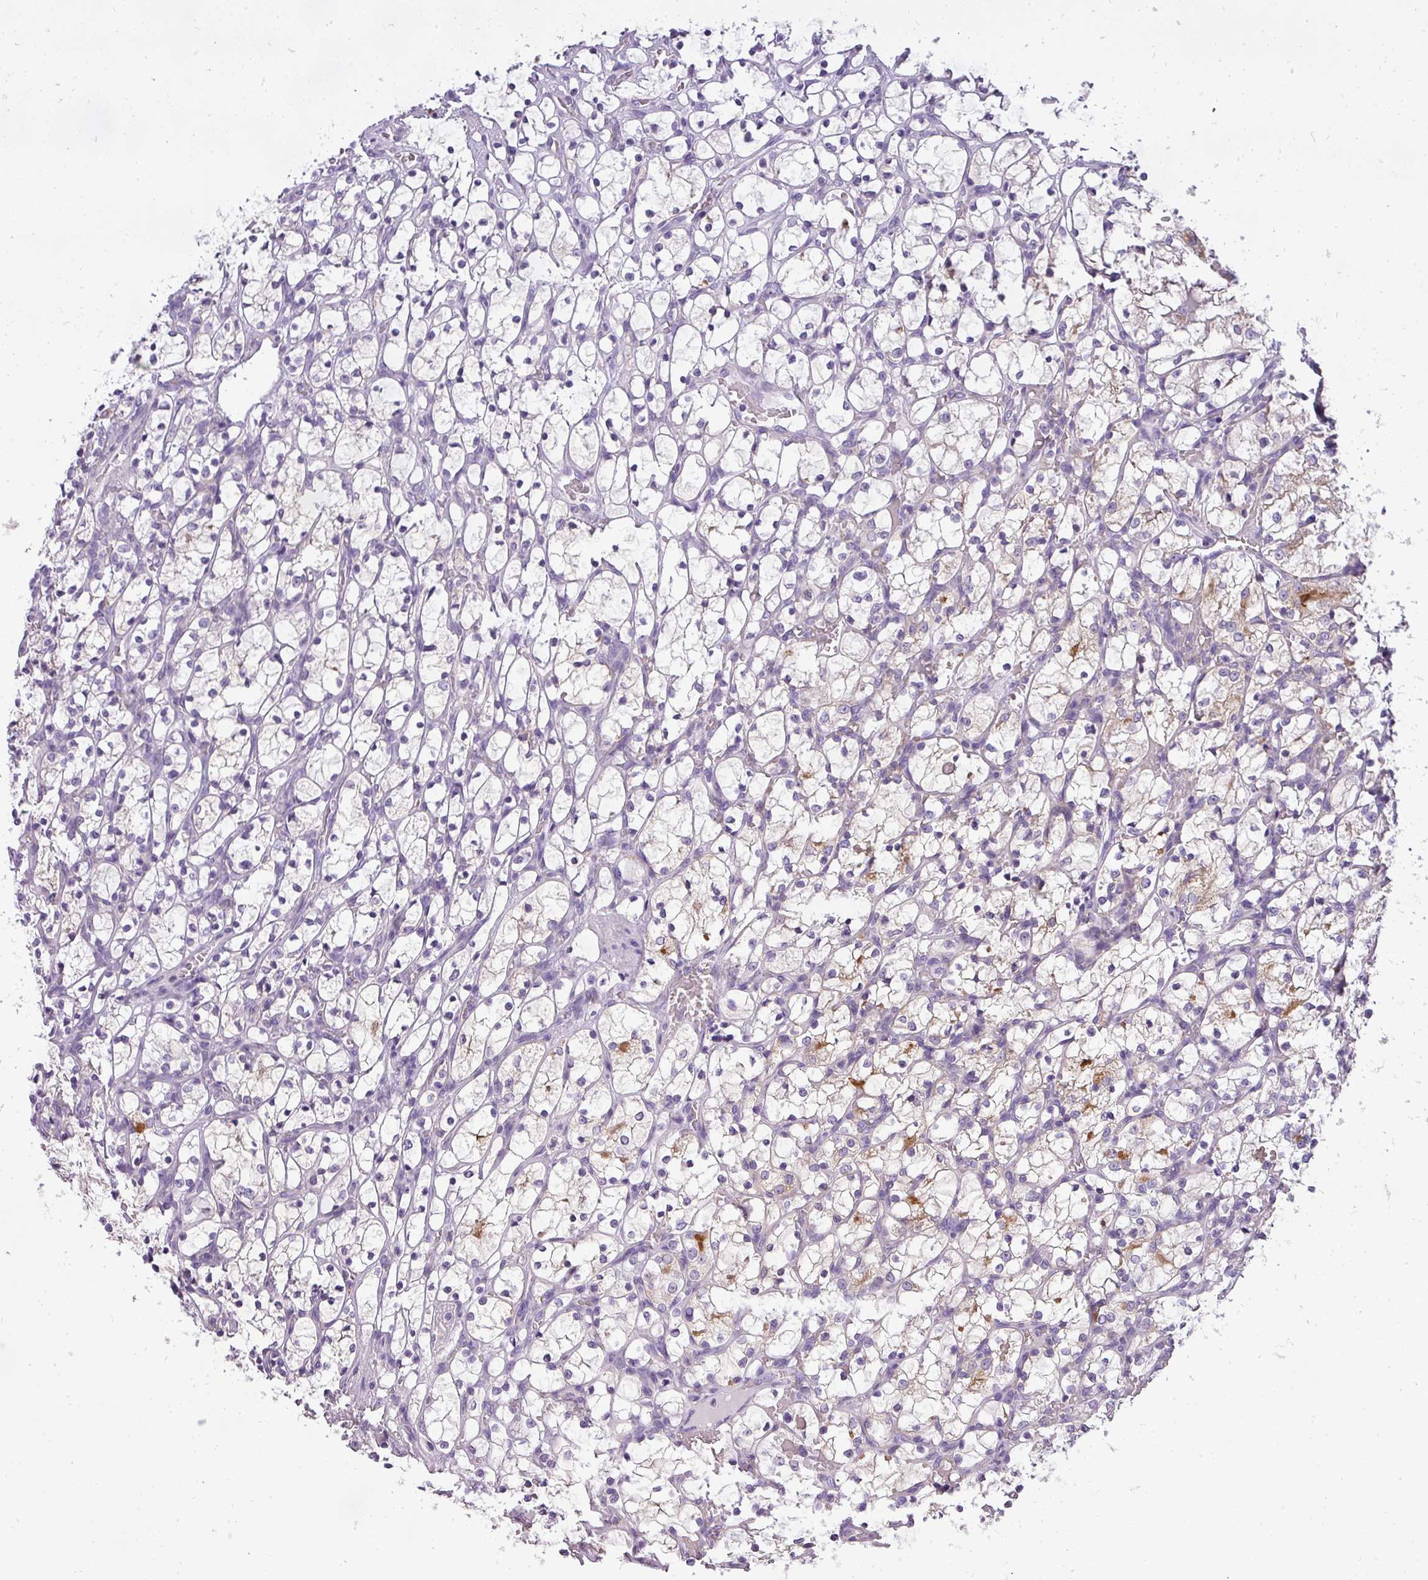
{"staining": {"intensity": "moderate", "quantity": "<25%", "location": "cytoplasmic/membranous"}, "tissue": "renal cancer", "cell_type": "Tumor cells", "image_type": "cancer", "snomed": [{"axis": "morphology", "description": "Adenocarcinoma, NOS"}, {"axis": "topography", "description": "Kidney"}], "caption": "About <25% of tumor cells in human renal cancer exhibit moderate cytoplasmic/membranous protein staining as visualized by brown immunohistochemical staining.", "gene": "ATP6V1D", "patient": {"sex": "female", "age": 69}}